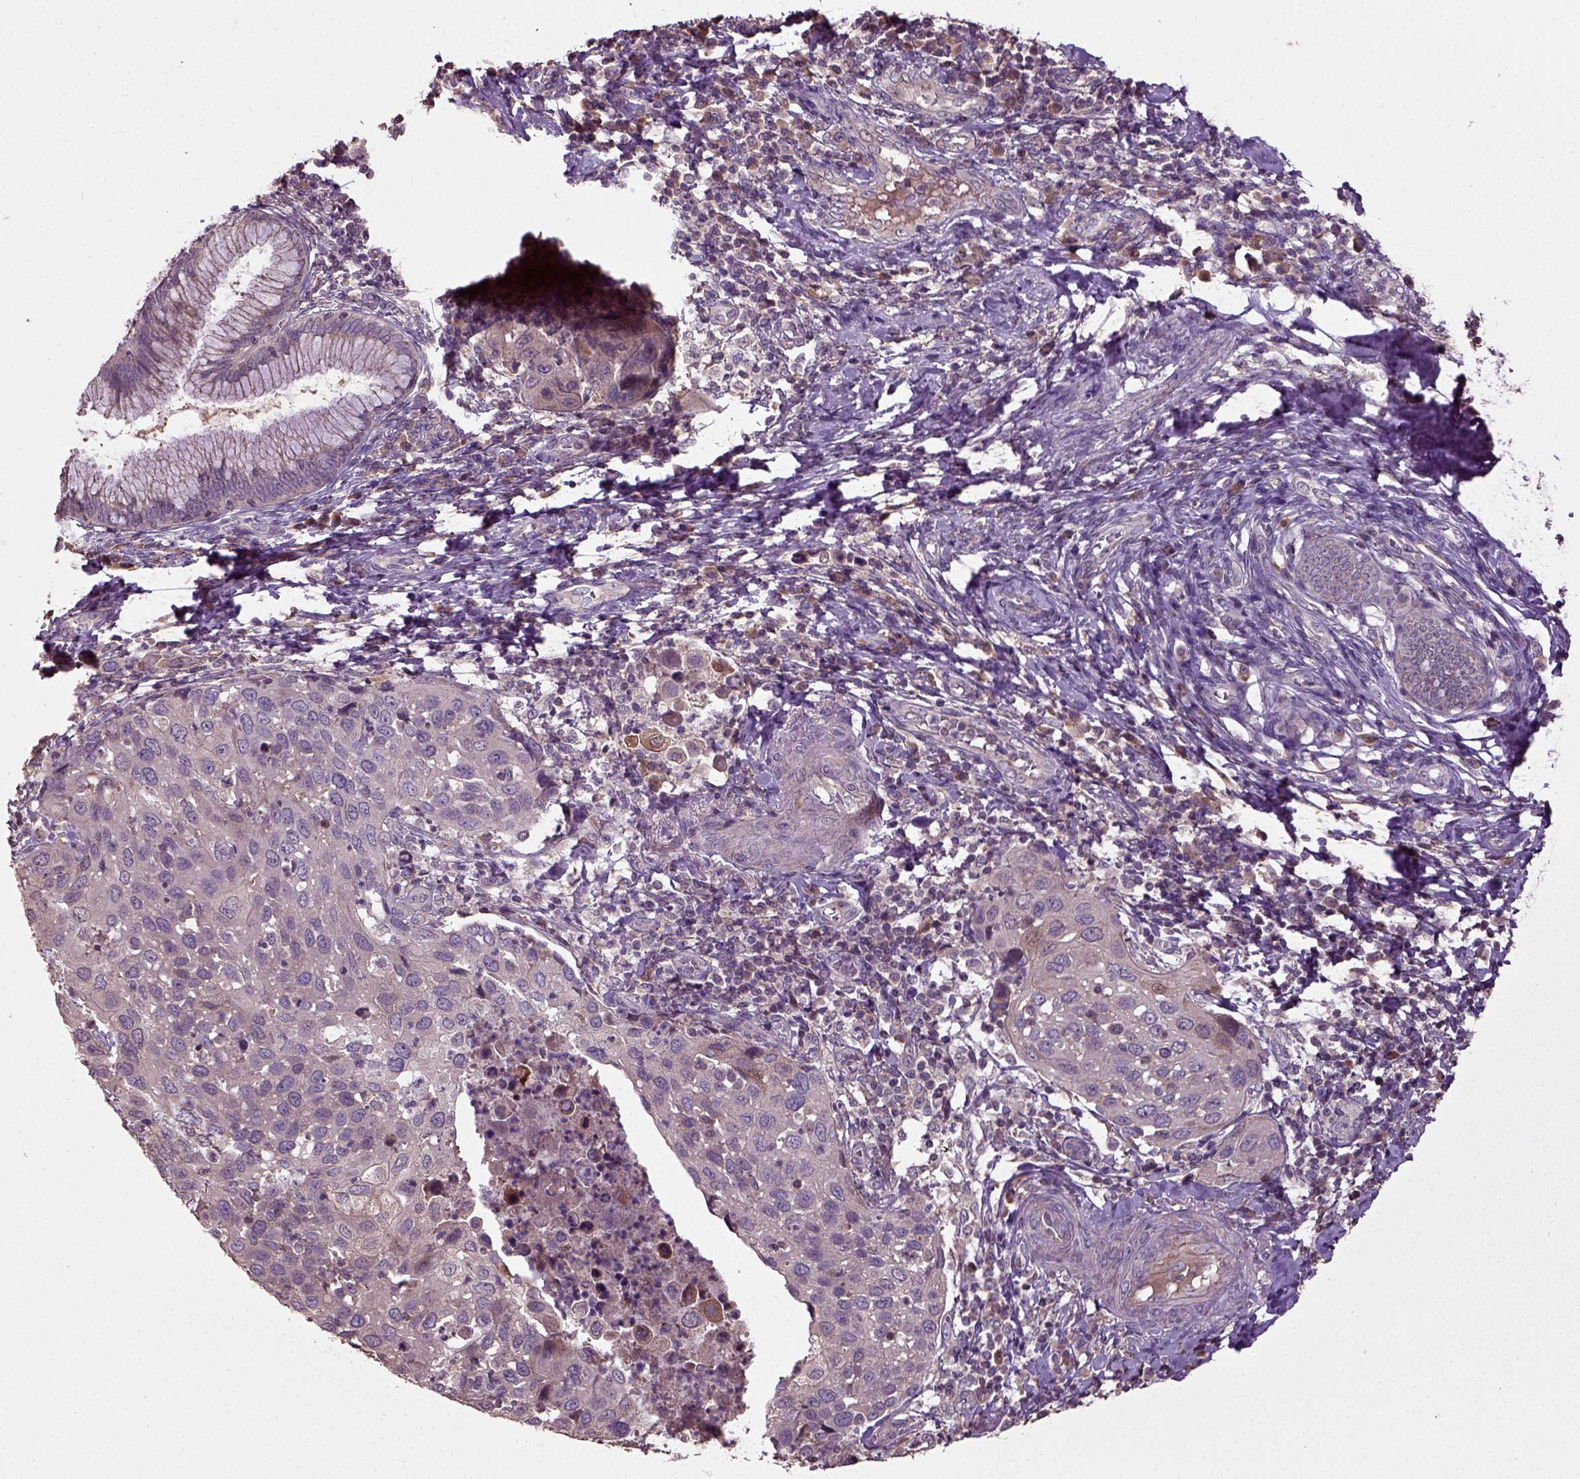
{"staining": {"intensity": "negative", "quantity": "none", "location": "none"}, "tissue": "cervical cancer", "cell_type": "Tumor cells", "image_type": "cancer", "snomed": [{"axis": "morphology", "description": "Squamous cell carcinoma, NOS"}, {"axis": "topography", "description": "Cervix"}], "caption": "Immunohistochemistry histopathology image of cervical squamous cell carcinoma stained for a protein (brown), which exhibits no staining in tumor cells.", "gene": "ERV3-1", "patient": {"sex": "female", "age": 54}}